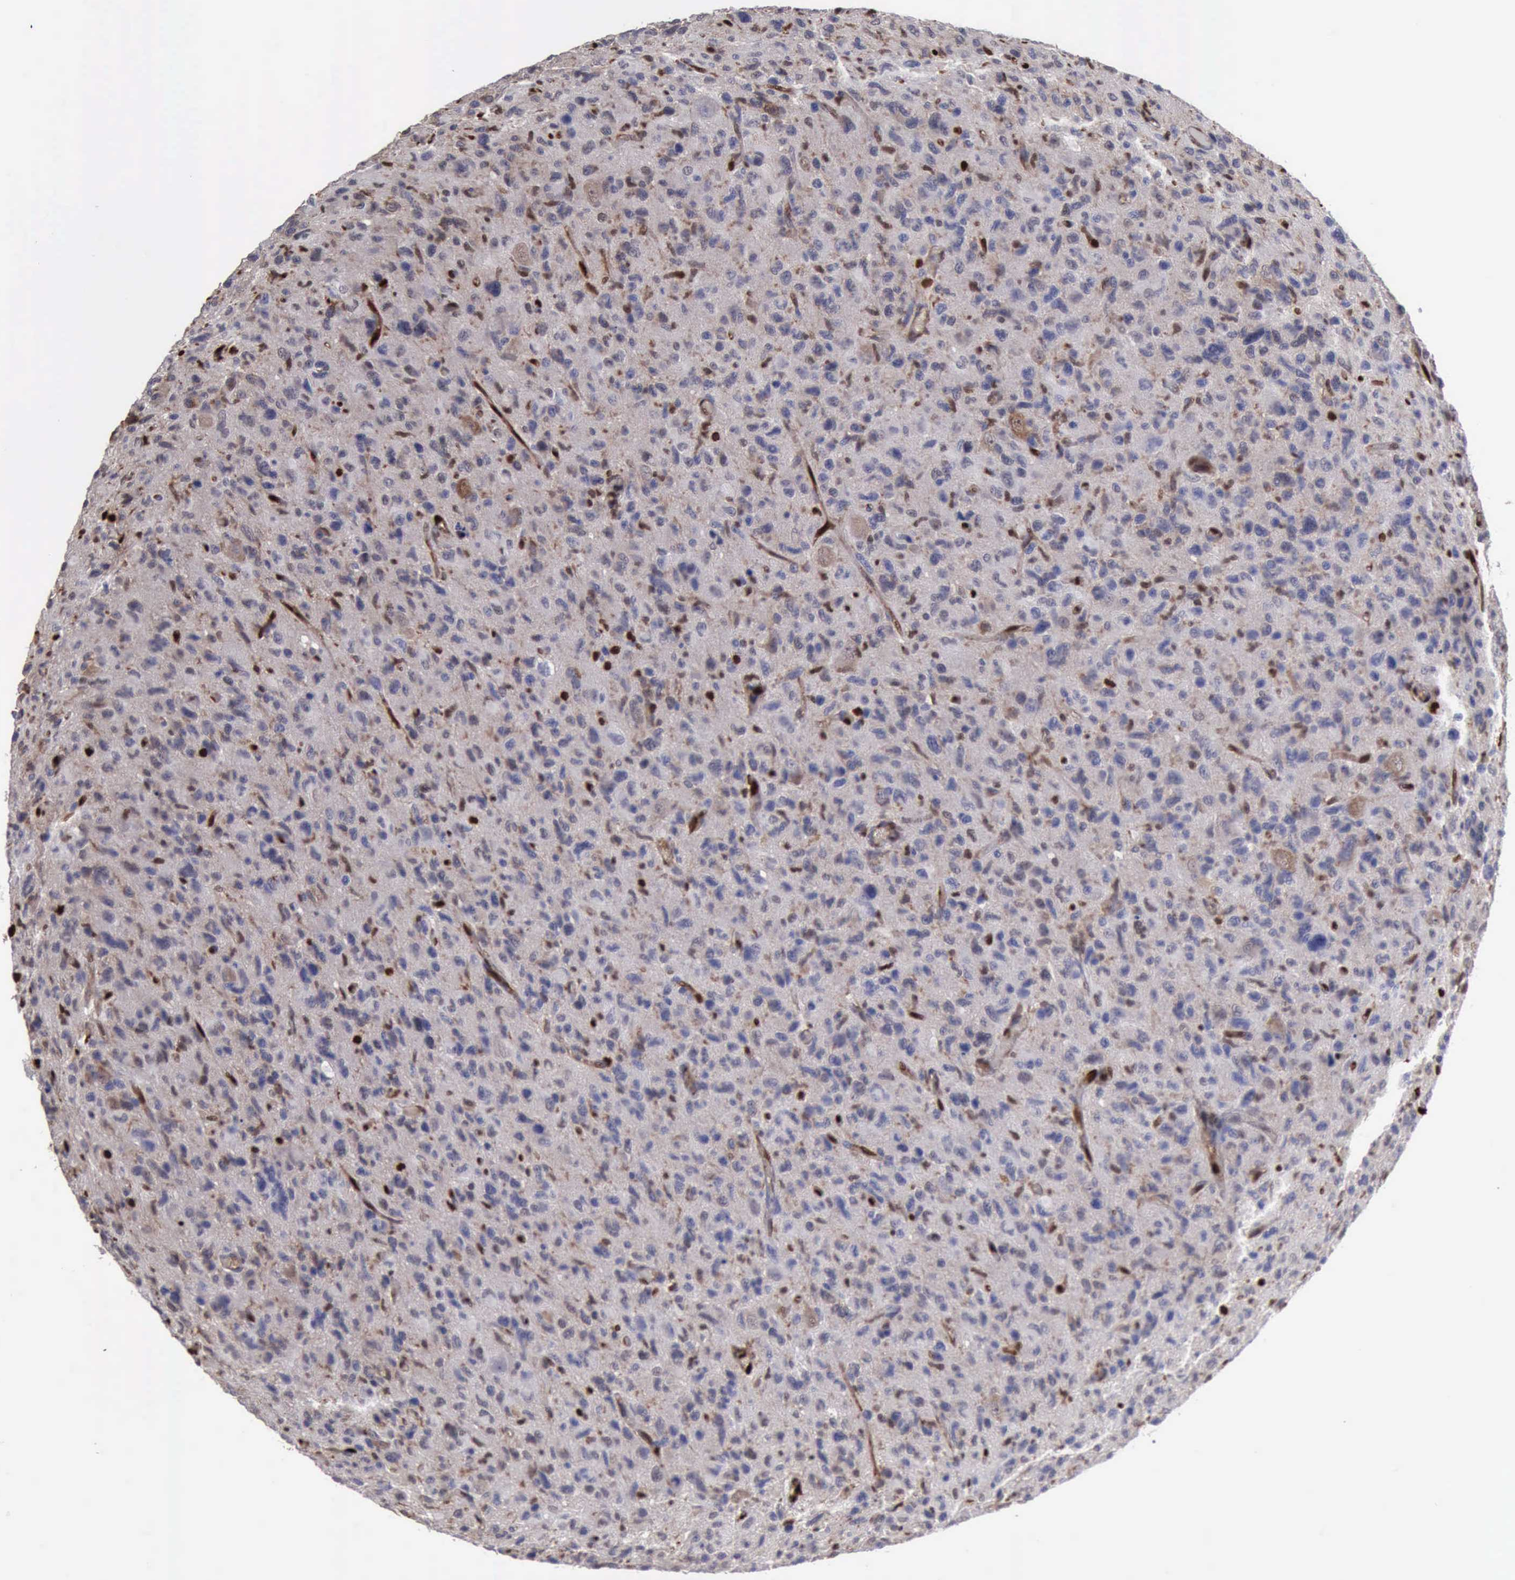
{"staining": {"intensity": "negative", "quantity": "none", "location": "none"}, "tissue": "glioma", "cell_type": "Tumor cells", "image_type": "cancer", "snomed": [{"axis": "morphology", "description": "Glioma, malignant, High grade"}, {"axis": "topography", "description": "Brain"}], "caption": "Human malignant glioma (high-grade) stained for a protein using IHC exhibits no staining in tumor cells.", "gene": "PDCD4", "patient": {"sex": "female", "age": 60}}